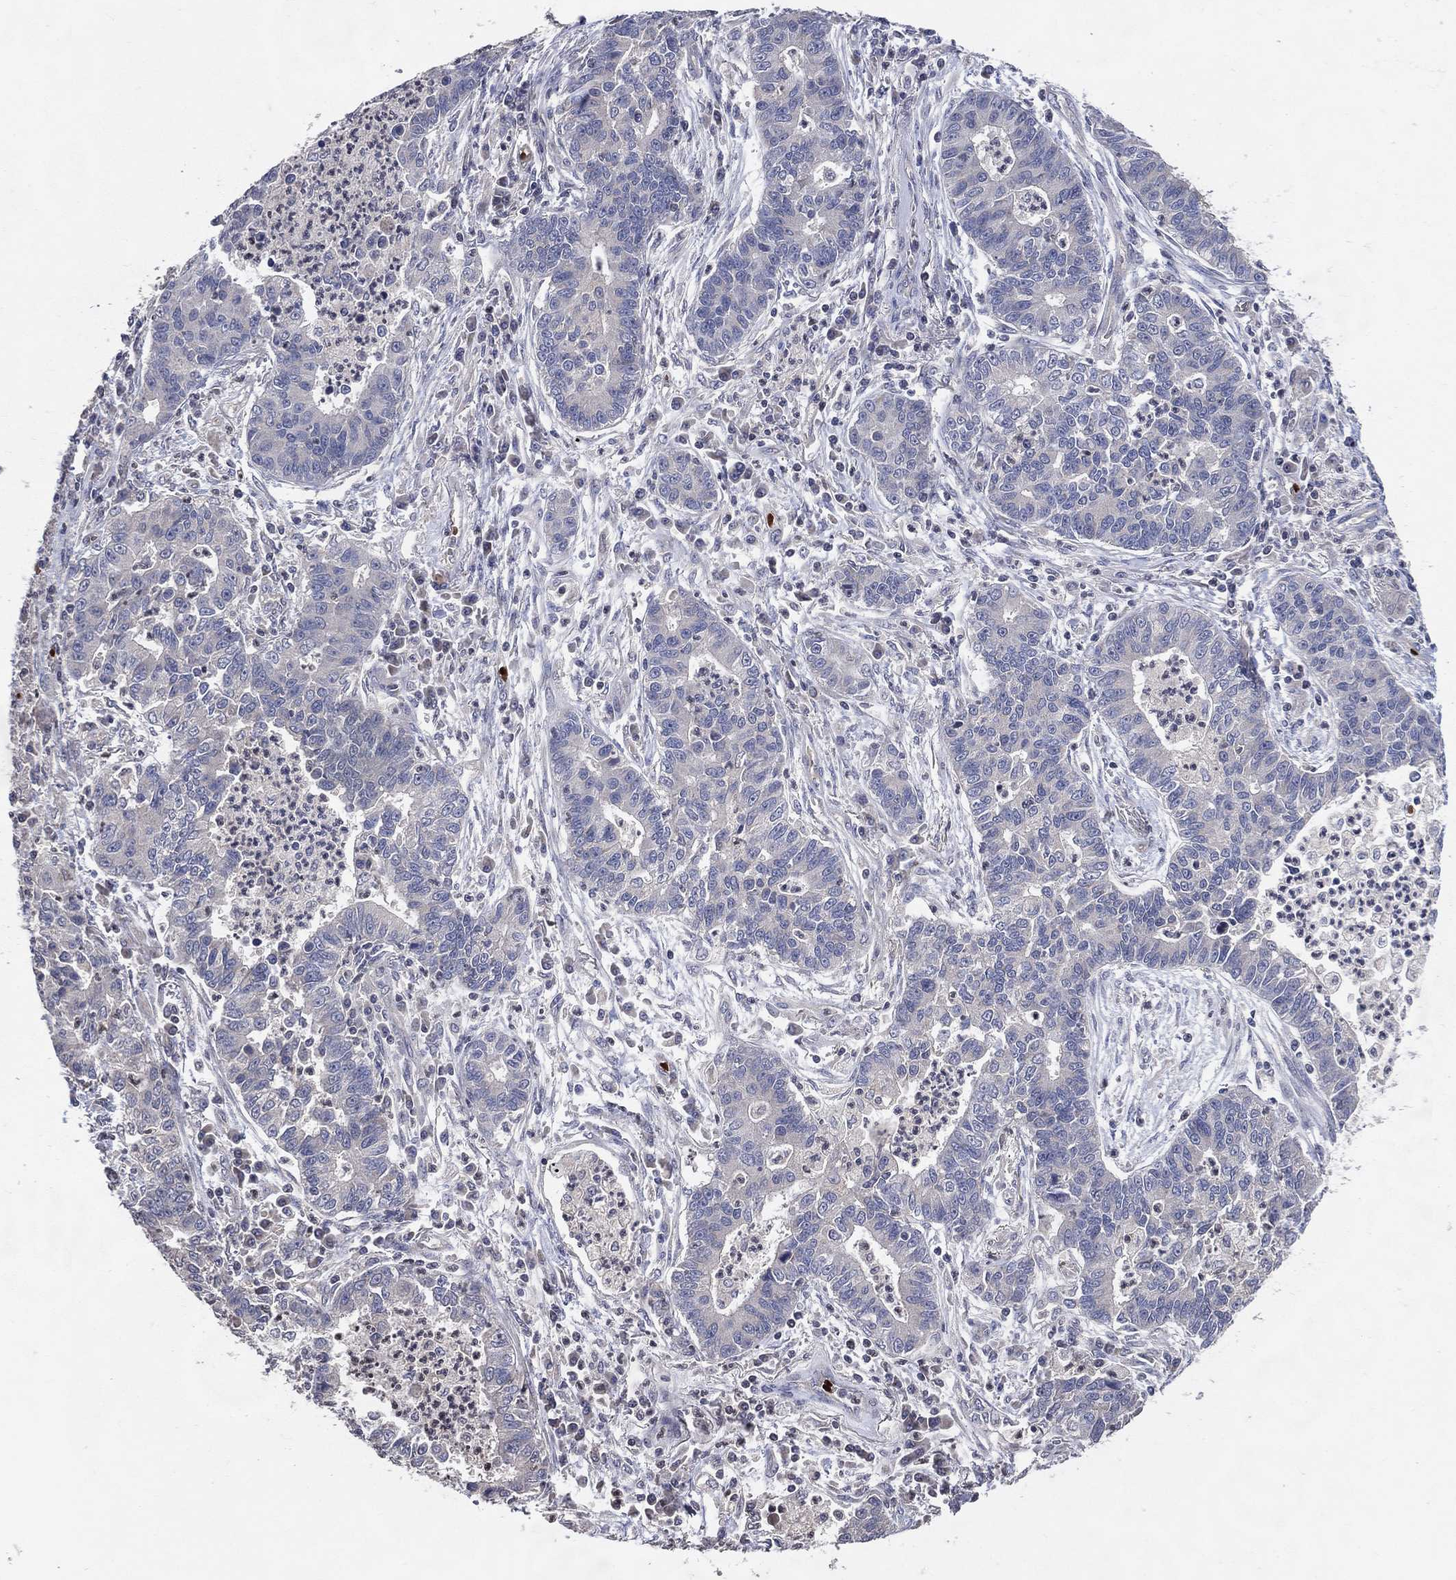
{"staining": {"intensity": "negative", "quantity": "none", "location": "none"}, "tissue": "lung cancer", "cell_type": "Tumor cells", "image_type": "cancer", "snomed": [{"axis": "morphology", "description": "Adenocarcinoma, NOS"}, {"axis": "topography", "description": "Lung"}], "caption": "This micrograph is of lung cancer (adenocarcinoma) stained with immunohistochemistry to label a protein in brown with the nuclei are counter-stained blue. There is no positivity in tumor cells.", "gene": "DNAH7", "patient": {"sex": "female", "age": 57}}